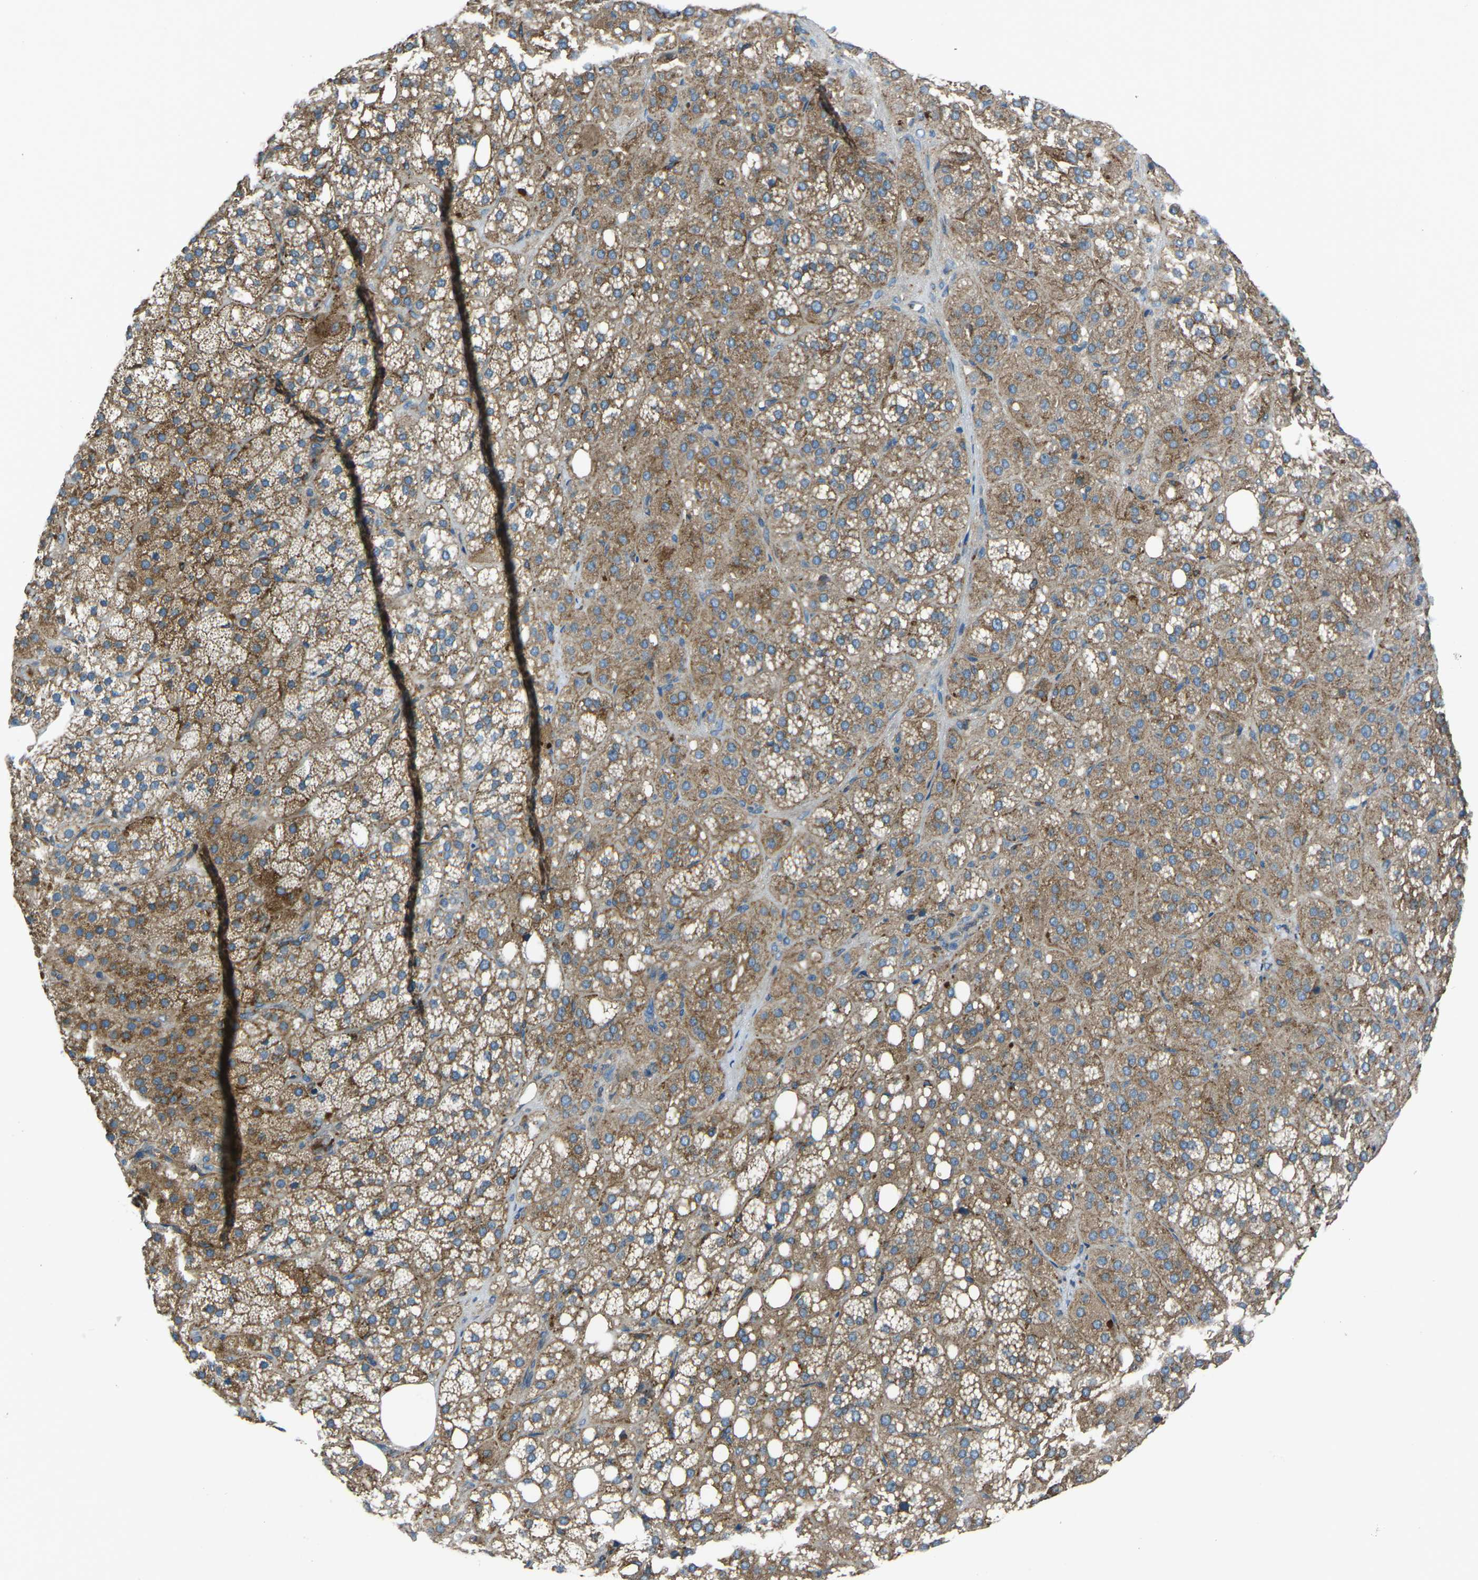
{"staining": {"intensity": "moderate", "quantity": ">75%", "location": "cytoplasmic/membranous"}, "tissue": "adrenal gland", "cell_type": "Glandular cells", "image_type": "normal", "snomed": [{"axis": "morphology", "description": "Normal tissue, NOS"}, {"axis": "topography", "description": "Adrenal gland"}], "caption": "Immunohistochemistry micrograph of normal adrenal gland: human adrenal gland stained using immunohistochemistry (IHC) shows medium levels of moderate protein expression localized specifically in the cytoplasmic/membranous of glandular cells, appearing as a cytoplasmic/membranous brown color.", "gene": "CDK17", "patient": {"sex": "female", "age": 59}}